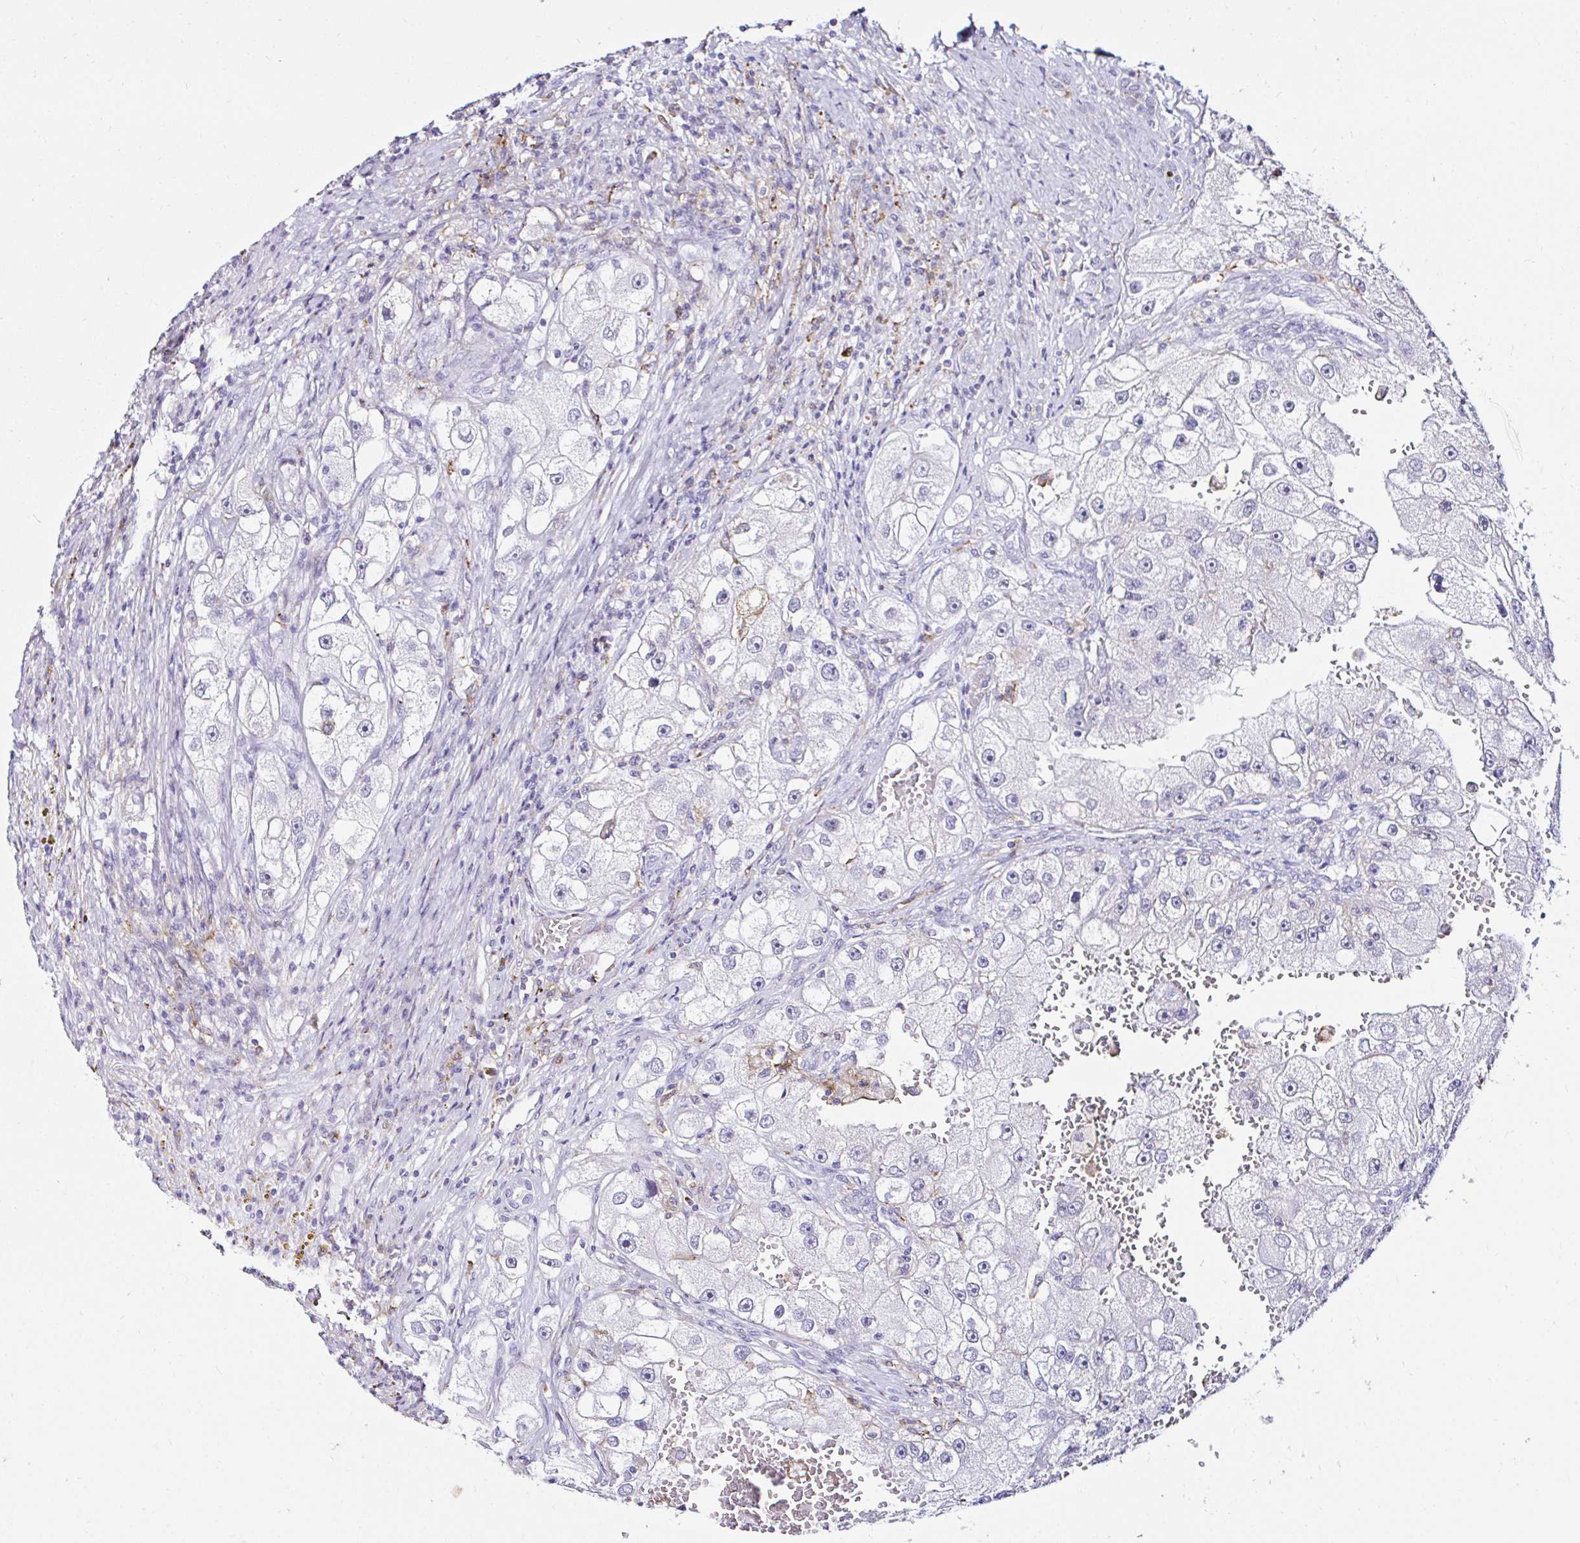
{"staining": {"intensity": "negative", "quantity": "none", "location": "none"}, "tissue": "renal cancer", "cell_type": "Tumor cells", "image_type": "cancer", "snomed": [{"axis": "morphology", "description": "Adenocarcinoma, NOS"}, {"axis": "topography", "description": "Kidney"}], "caption": "Tumor cells show no significant expression in renal cancer (adenocarcinoma).", "gene": "CYBB", "patient": {"sex": "male", "age": 63}}